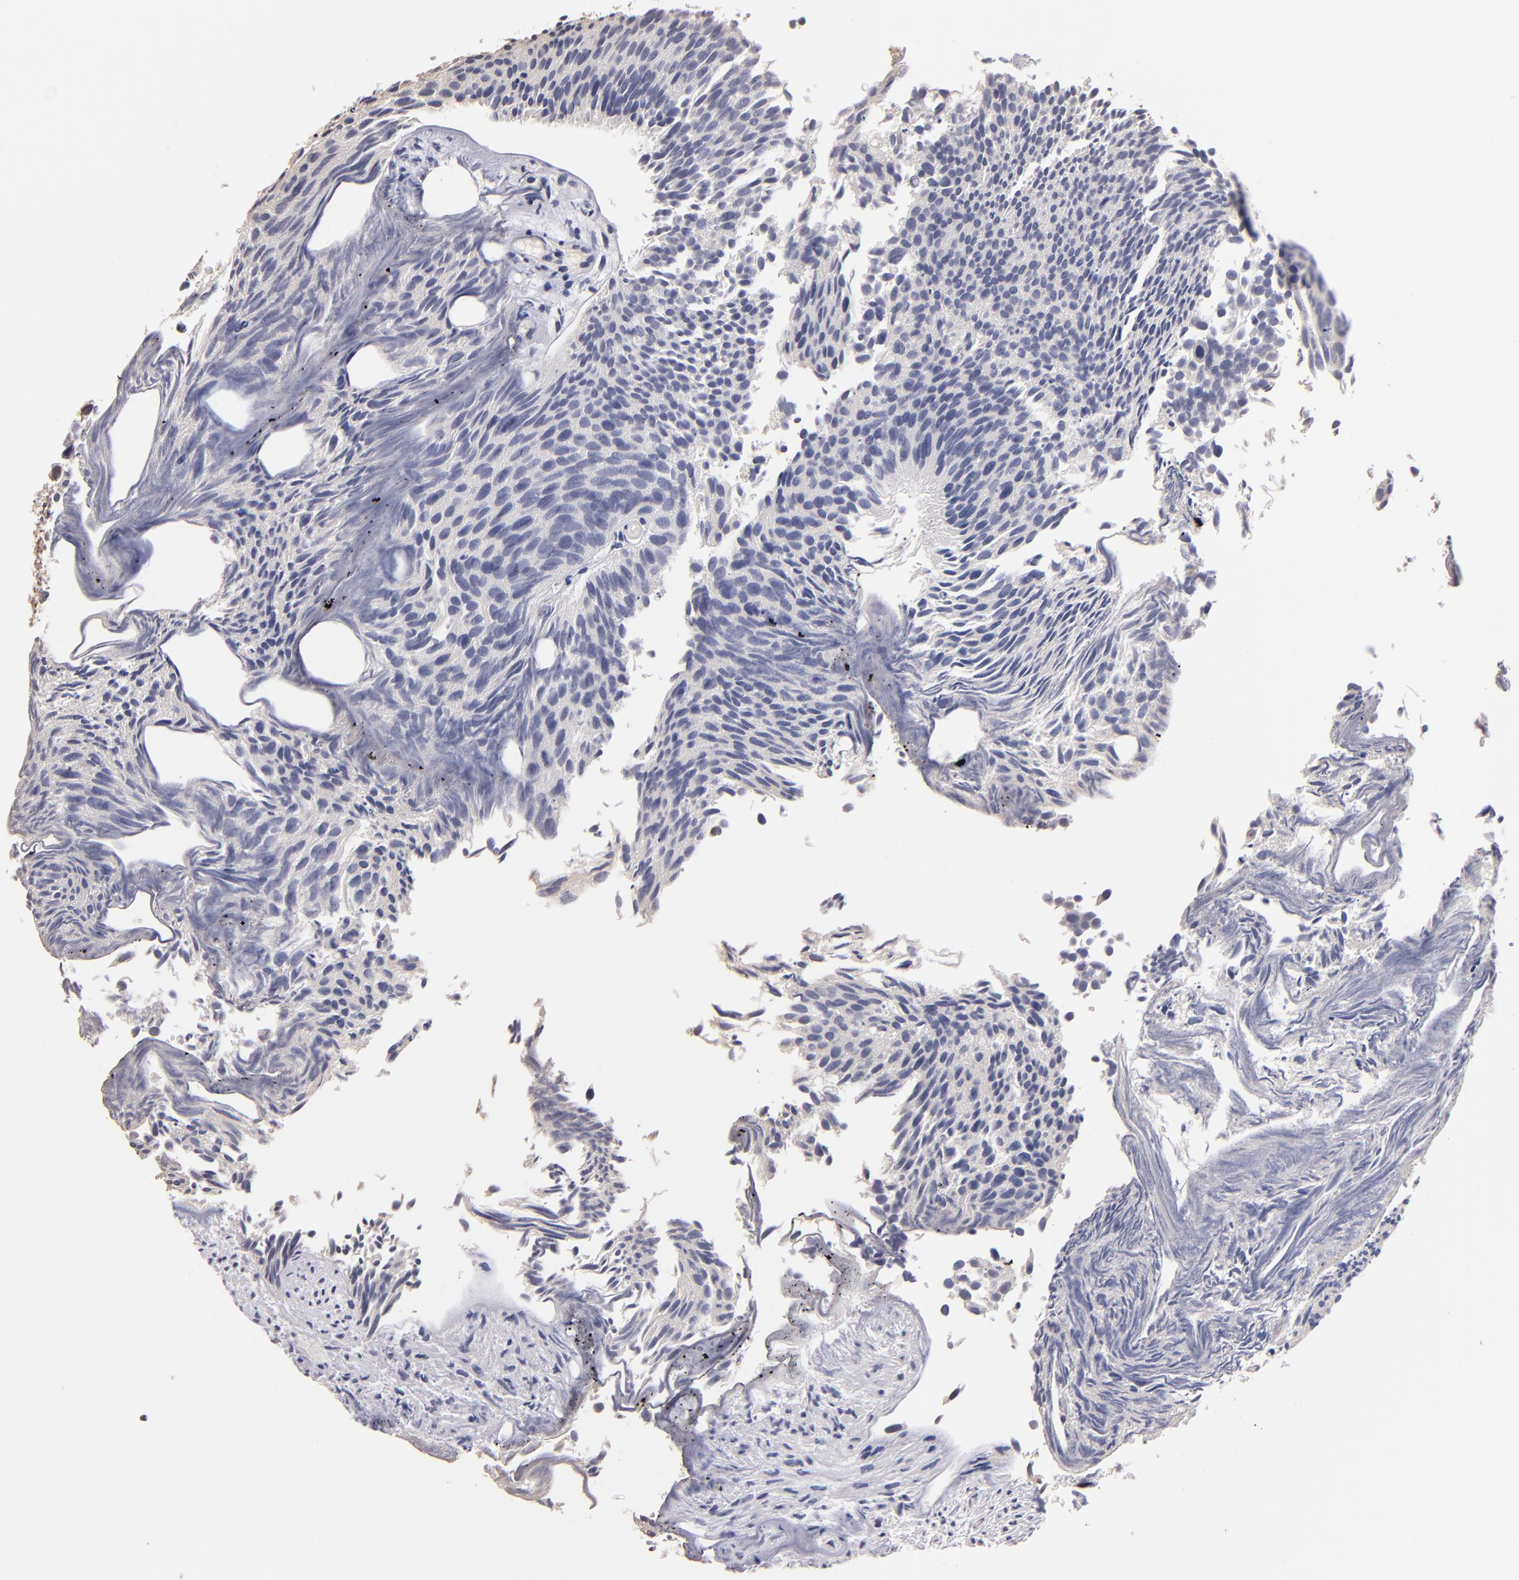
{"staining": {"intensity": "negative", "quantity": "none", "location": "none"}, "tissue": "urothelial cancer", "cell_type": "Tumor cells", "image_type": "cancer", "snomed": [{"axis": "morphology", "description": "Urothelial carcinoma, Low grade"}, {"axis": "topography", "description": "Urinary bladder"}], "caption": "Urothelial cancer stained for a protein using immunohistochemistry shows no expression tumor cells.", "gene": "S100A1", "patient": {"sex": "male", "age": 84}}